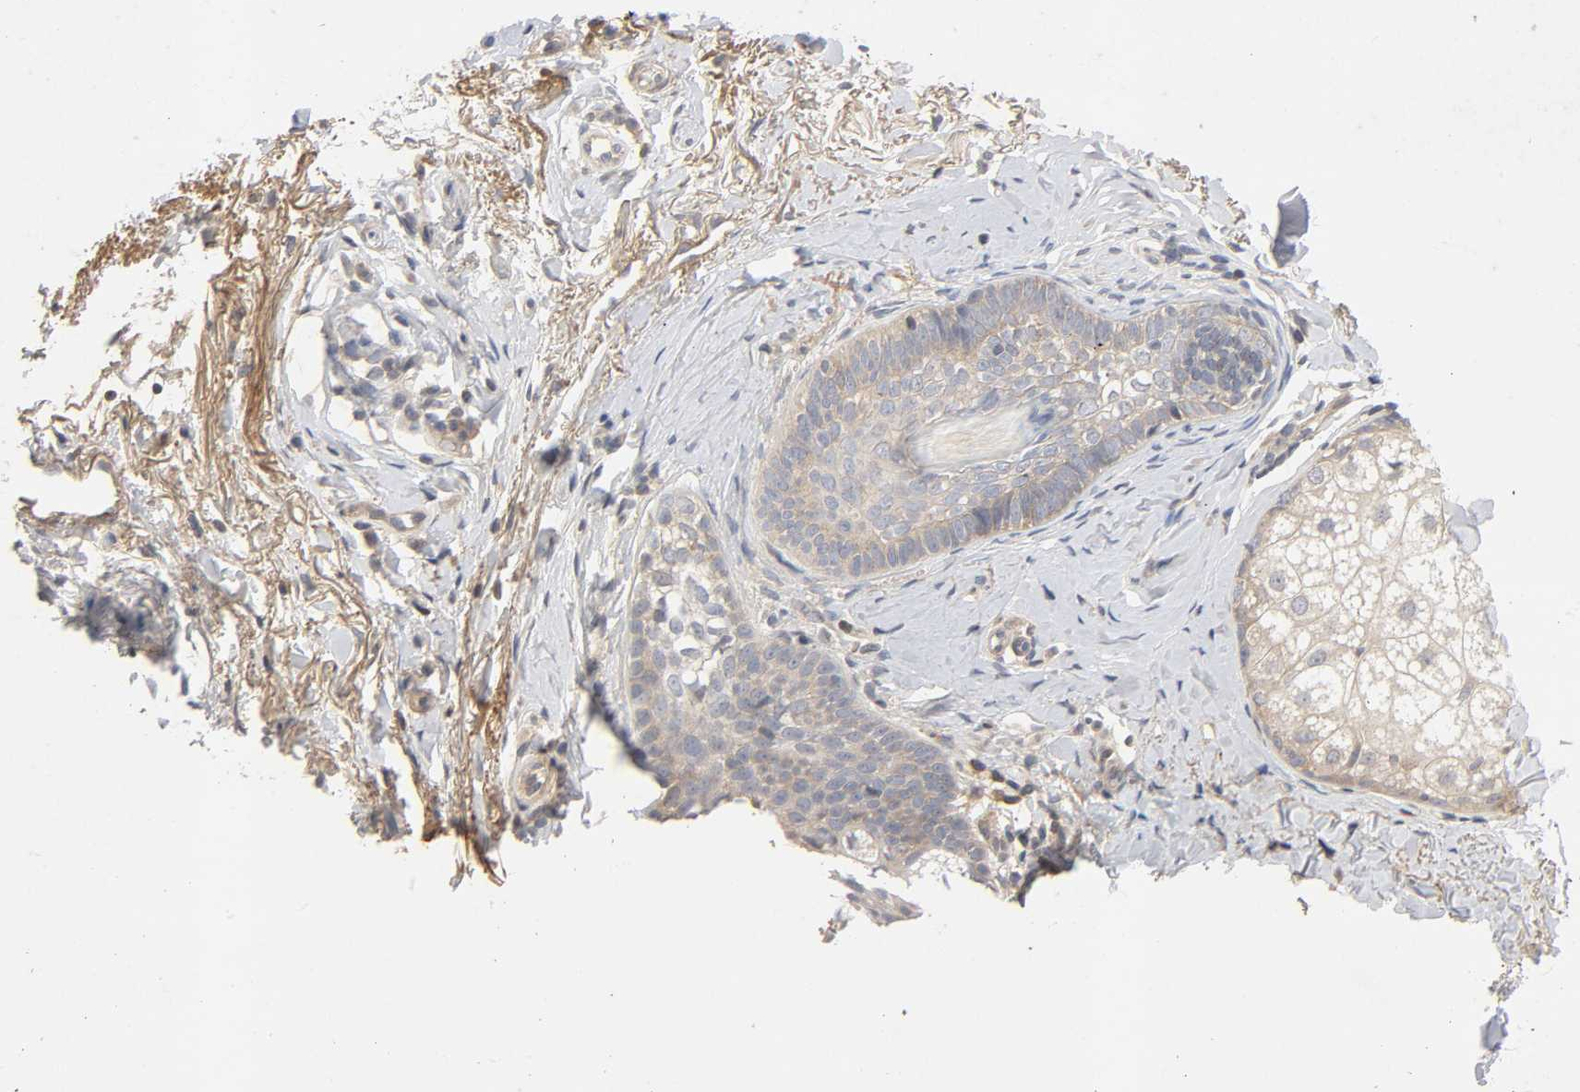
{"staining": {"intensity": "moderate", "quantity": ">75%", "location": "cytoplasmic/membranous"}, "tissue": "skin cancer", "cell_type": "Tumor cells", "image_type": "cancer", "snomed": [{"axis": "morphology", "description": "Normal tissue, NOS"}, {"axis": "morphology", "description": "Basal cell carcinoma"}, {"axis": "topography", "description": "Skin"}], "caption": "This is an image of immunohistochemistry (IHC) staining of skin basal cell carcinoma, which shows moderate positivity in the cytoplasmic/membranous of tumor cells.", "gene": "CPB2", "patient": {"sex": "female", "age": 69}}